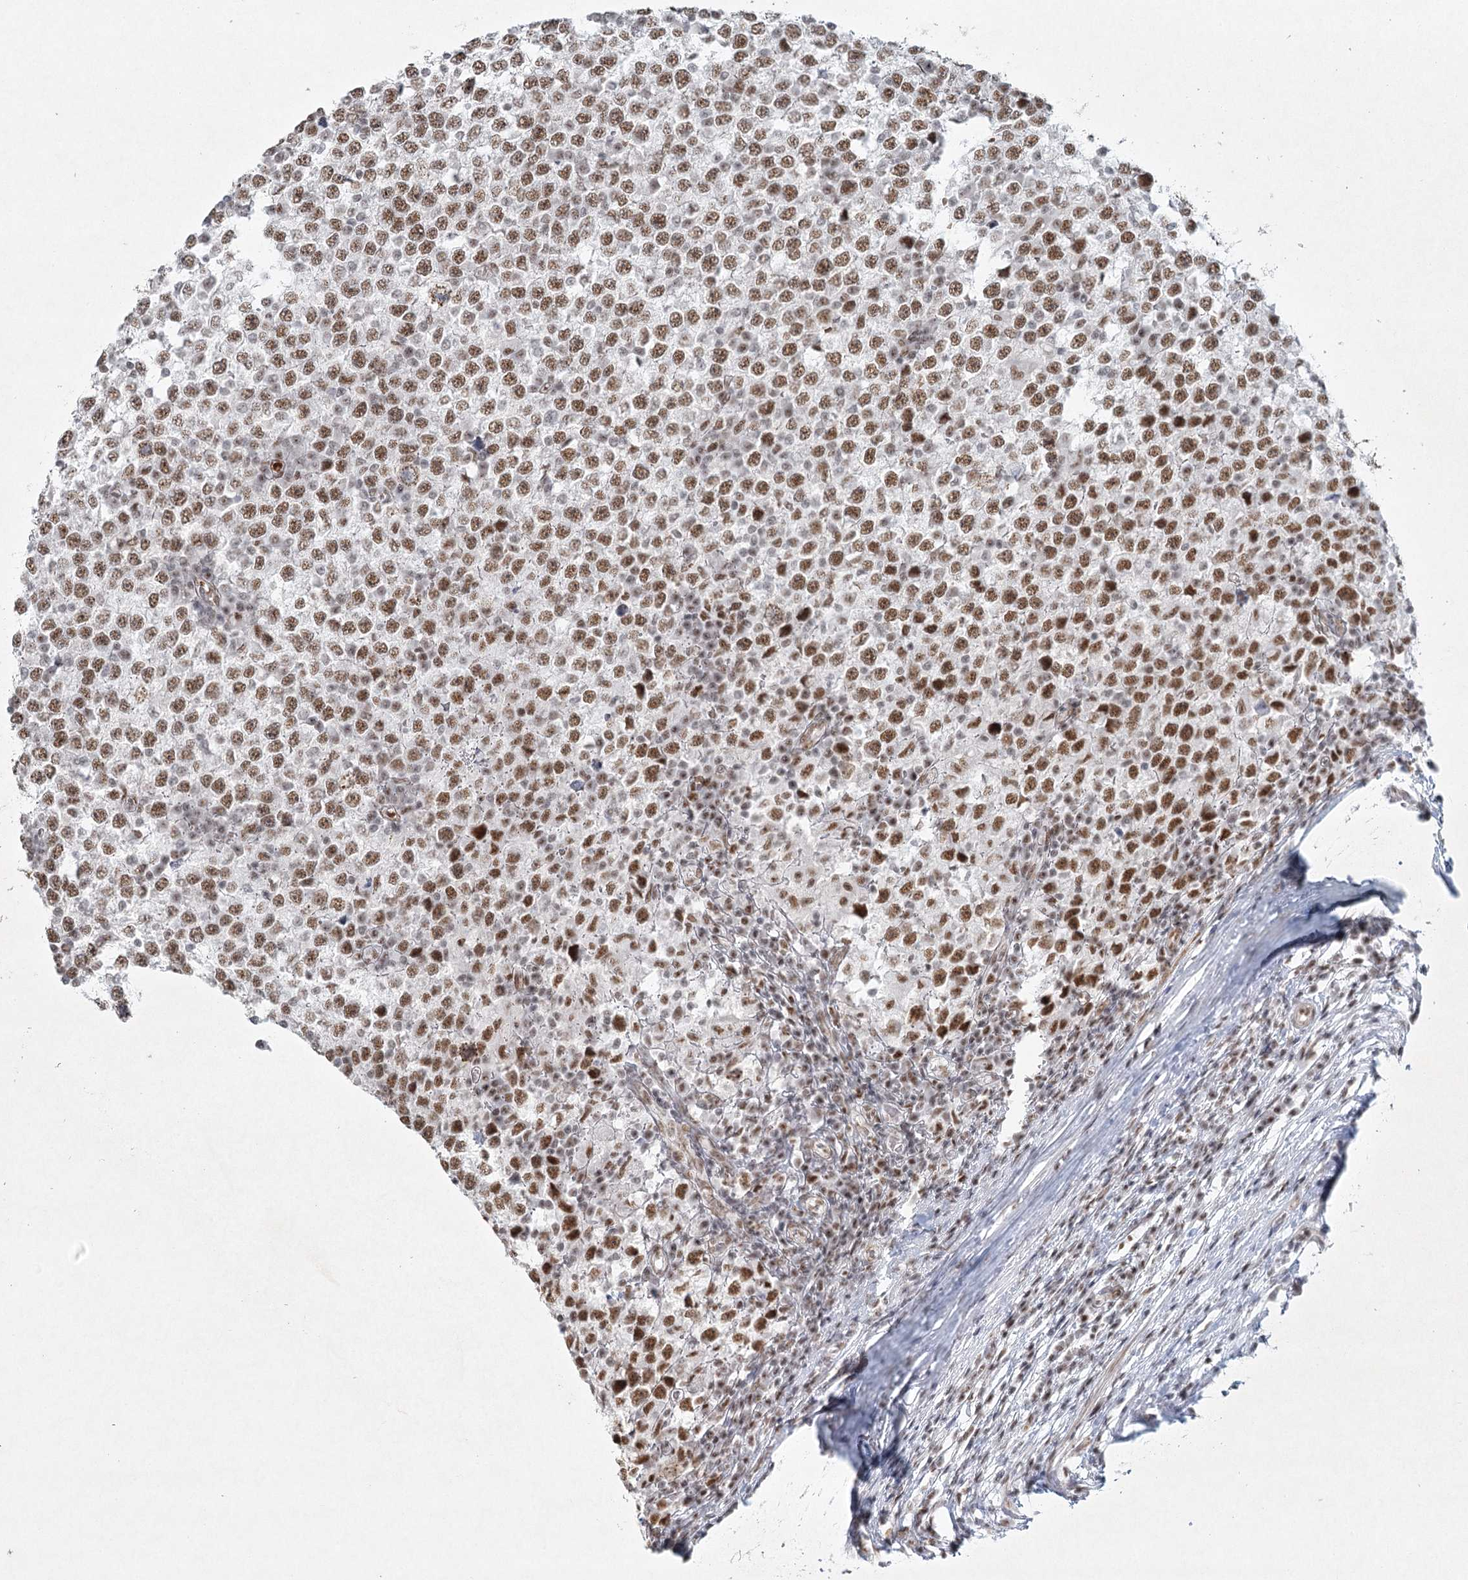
{"staining": {"intensity": "moderate", "quantity": ">75%", "location": "nuclear"}, "tissue": "testis cancer", "cell_type": "Tumor cells", "image_type": "cancer", "snomed": [{"axis": "morphology", "description": "Seminoma, NOS"}, {"axis": "topography", "description": "Testis"}], "caption": "Seminoma (testis) stained with DAB (3,3'-diaminobenzidine) IHC reveals medium levels of moderate nuclear staining in approximately >75% of tumor cells. (IHC, brightfield microscopy, high magnification).", "gene": "U2SURP", "patient": {"sex": "male", "age": 65}}